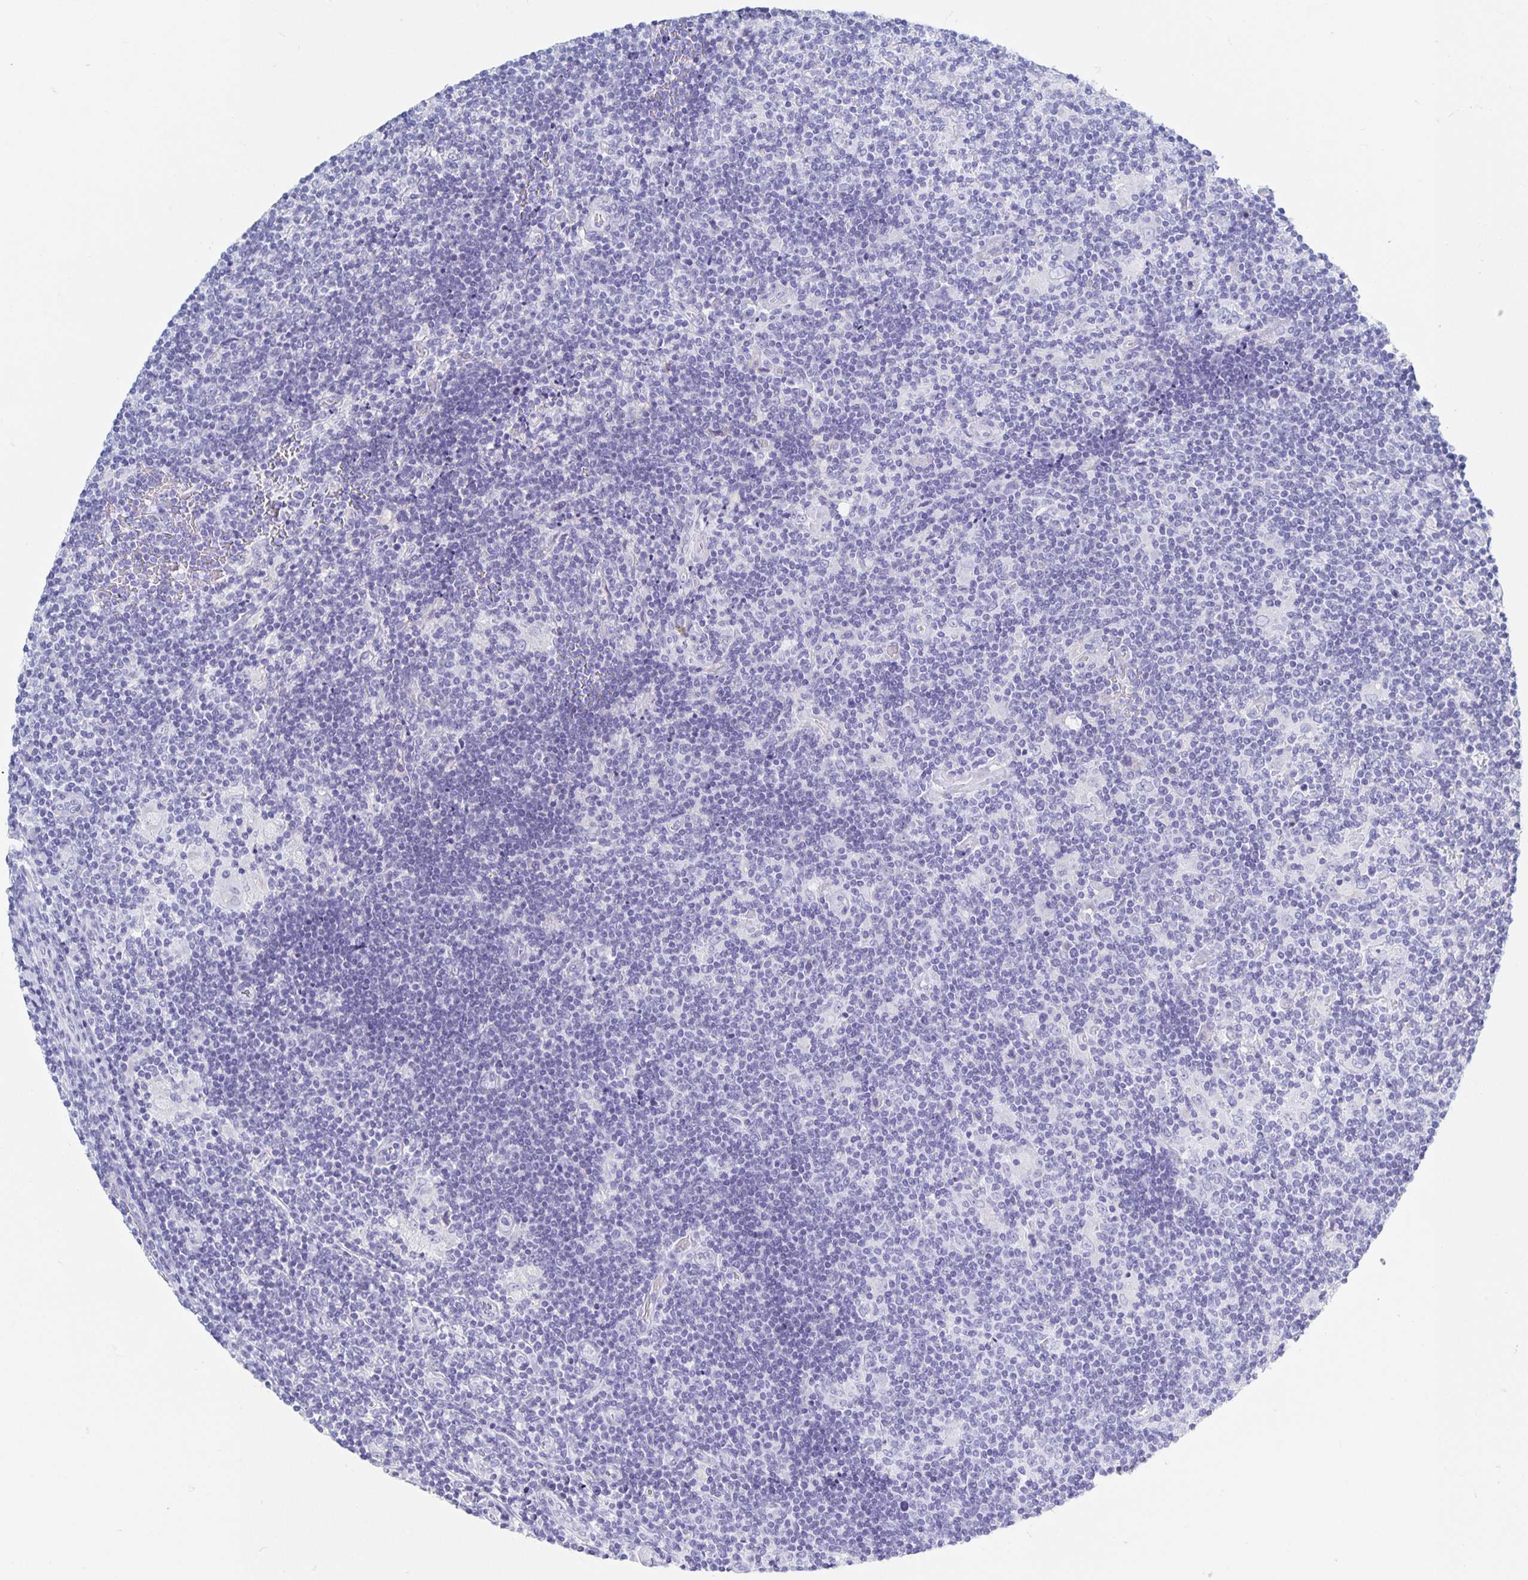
{"staining": {"intensity": "negative", "quantity": "none", "location": "none"}, "tissue": "lymphoma", "cell_type": "Tumor cells", "image_type": "cancer", "snomed": [{"axis": "morphology", "description": "Hodgkin's disease, NOS"}, {"axis": "topography", "description": "Lymph node"}], "caption": "Hodgkin's disease was stained to show a protein in brown. There is no significant expression in tumor cells.", "gene": "DMBT1", "patient": {"sex": "male", "age": 40}}